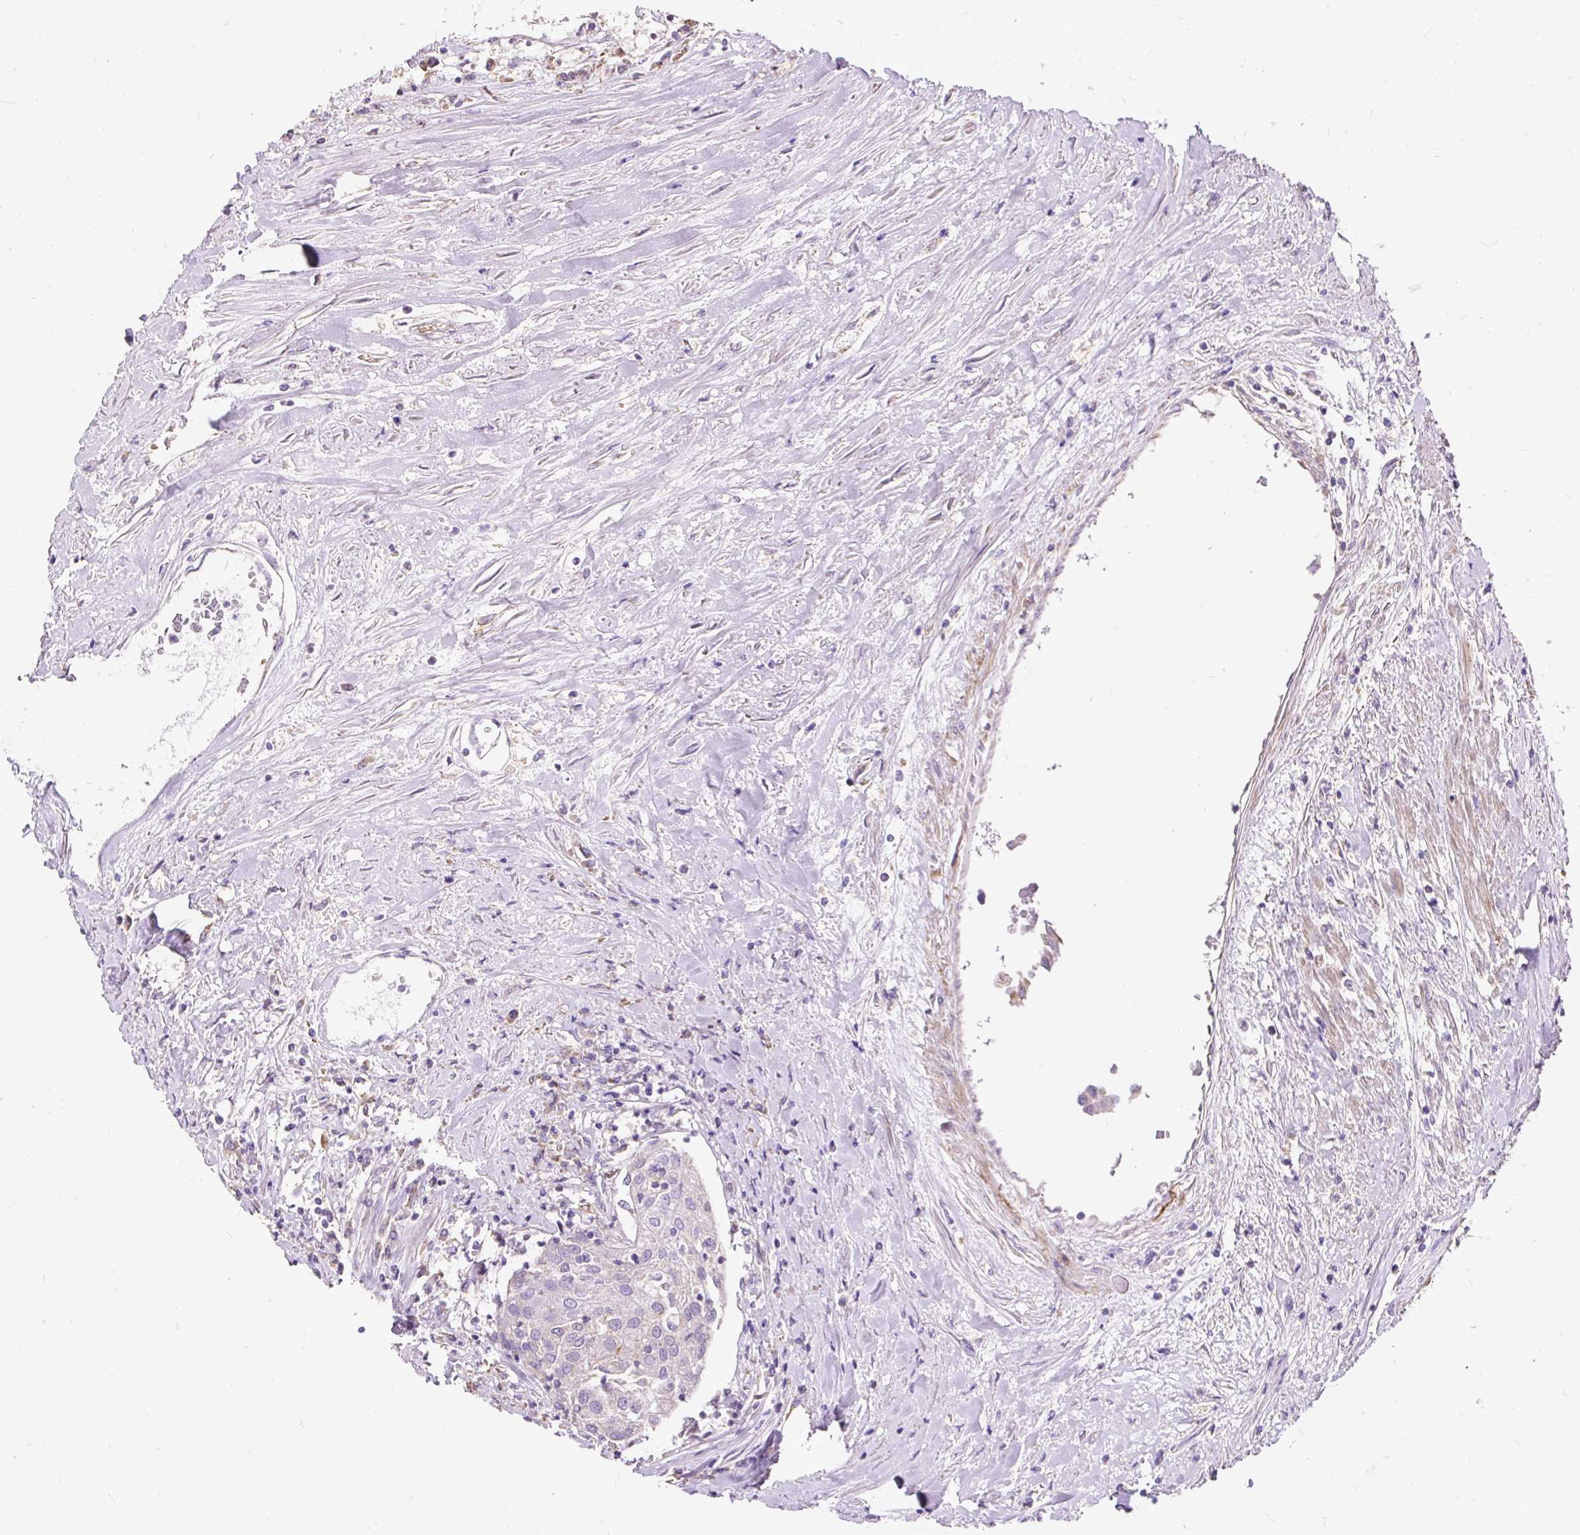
{"staining": {"intensity": "negative", "quantity": "none", "location": "none"}, "tissue": "urothelial cancer", "cell_type": "Tumor cells", "image_type": "cancer", "snomed": [{"axis": "morphology", "description": "Urothelial carcinoma, High grade"}, {"axis": "topography", "description": "Urinary bladder"}], "caption": "High magnification brightfield microscopy of urothelial cancer stained with DAB (3,3'-diaminobenzidine) (brown) and counterstained with hematoxylin (blue): tumor cells show no significant staining.", "gene": "GBX1", "patient": {"sex": "female", "age": 85}}